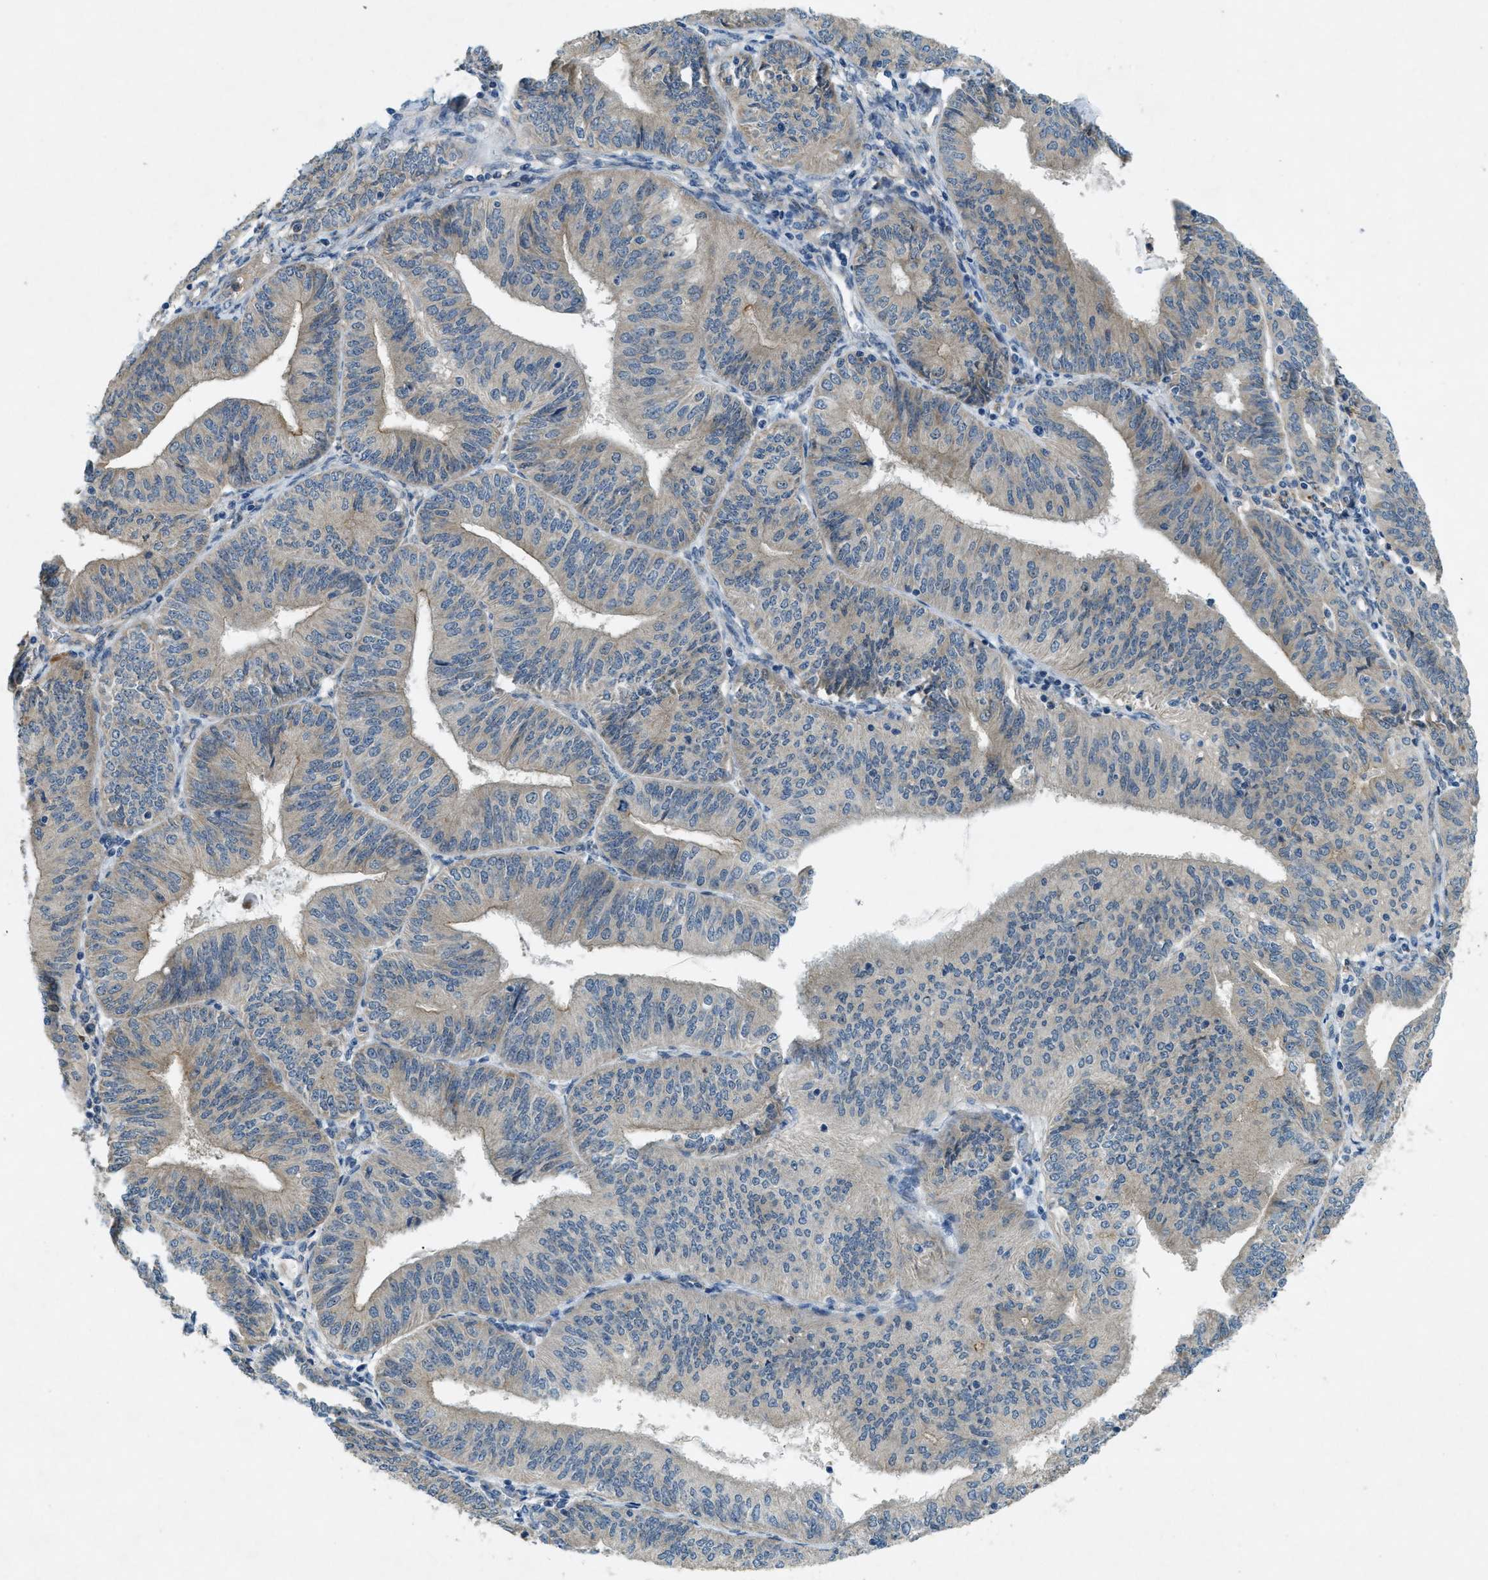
{"staining": {"intensity": "negative", "quantity": "none", "location": "none"}, "tissue": "endometrial cancer", "cell_type": "Tumor cells", "image_type": "cancer", "snomed": [{"axis": "morphology", "description": "Adenocarcinoma, NOS"}, {"axis": "topography", "description": "Endometrium"}], "caption": "Human endometrial cancer stained for a protein using immunohistochemistry (IHC) reveals no staining in tumor cells.", "gene": "SNX14", "patient": {"sex": "female", "age": 58}}